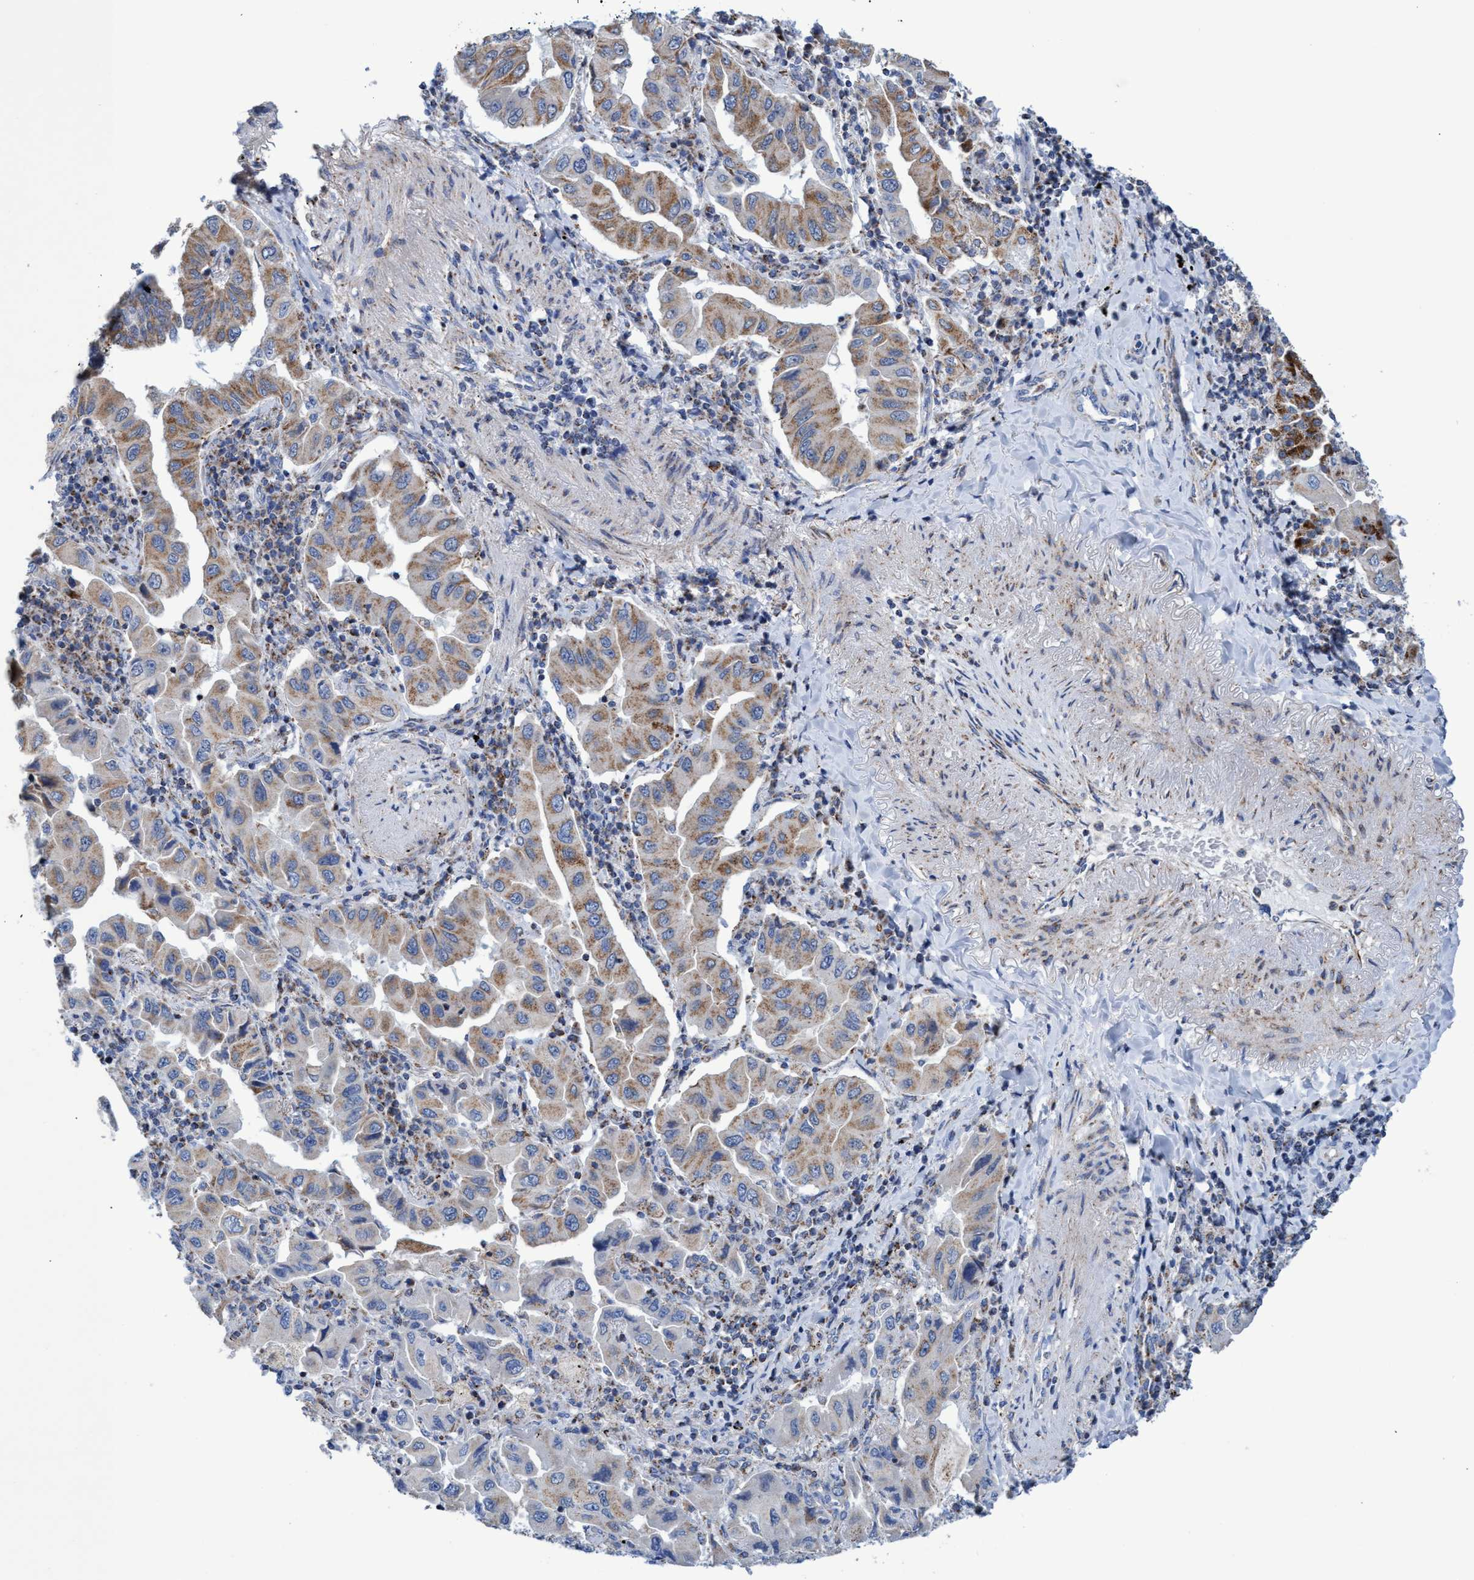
{"staining": {"intensity": "moderate", "quantity": ">75%", "location": "cytoplasmic/membranous"}, "tissue": "lung cancer", "cell_type": "Tumor cells", "image_type": "cancer", "snomed": [{"axis": "morphology", "description": "Adenocarcinoma, NOS"}, {"axis": "topography", "description": "Lung"}], "caption": "This is a micrograph of IHC staining of lung cancer, which shows moderate expression in the cytoplasmic/membranous of tumor cells.", "gene": "ZNF750", "patient": {"sex": "female", "age": 65}}